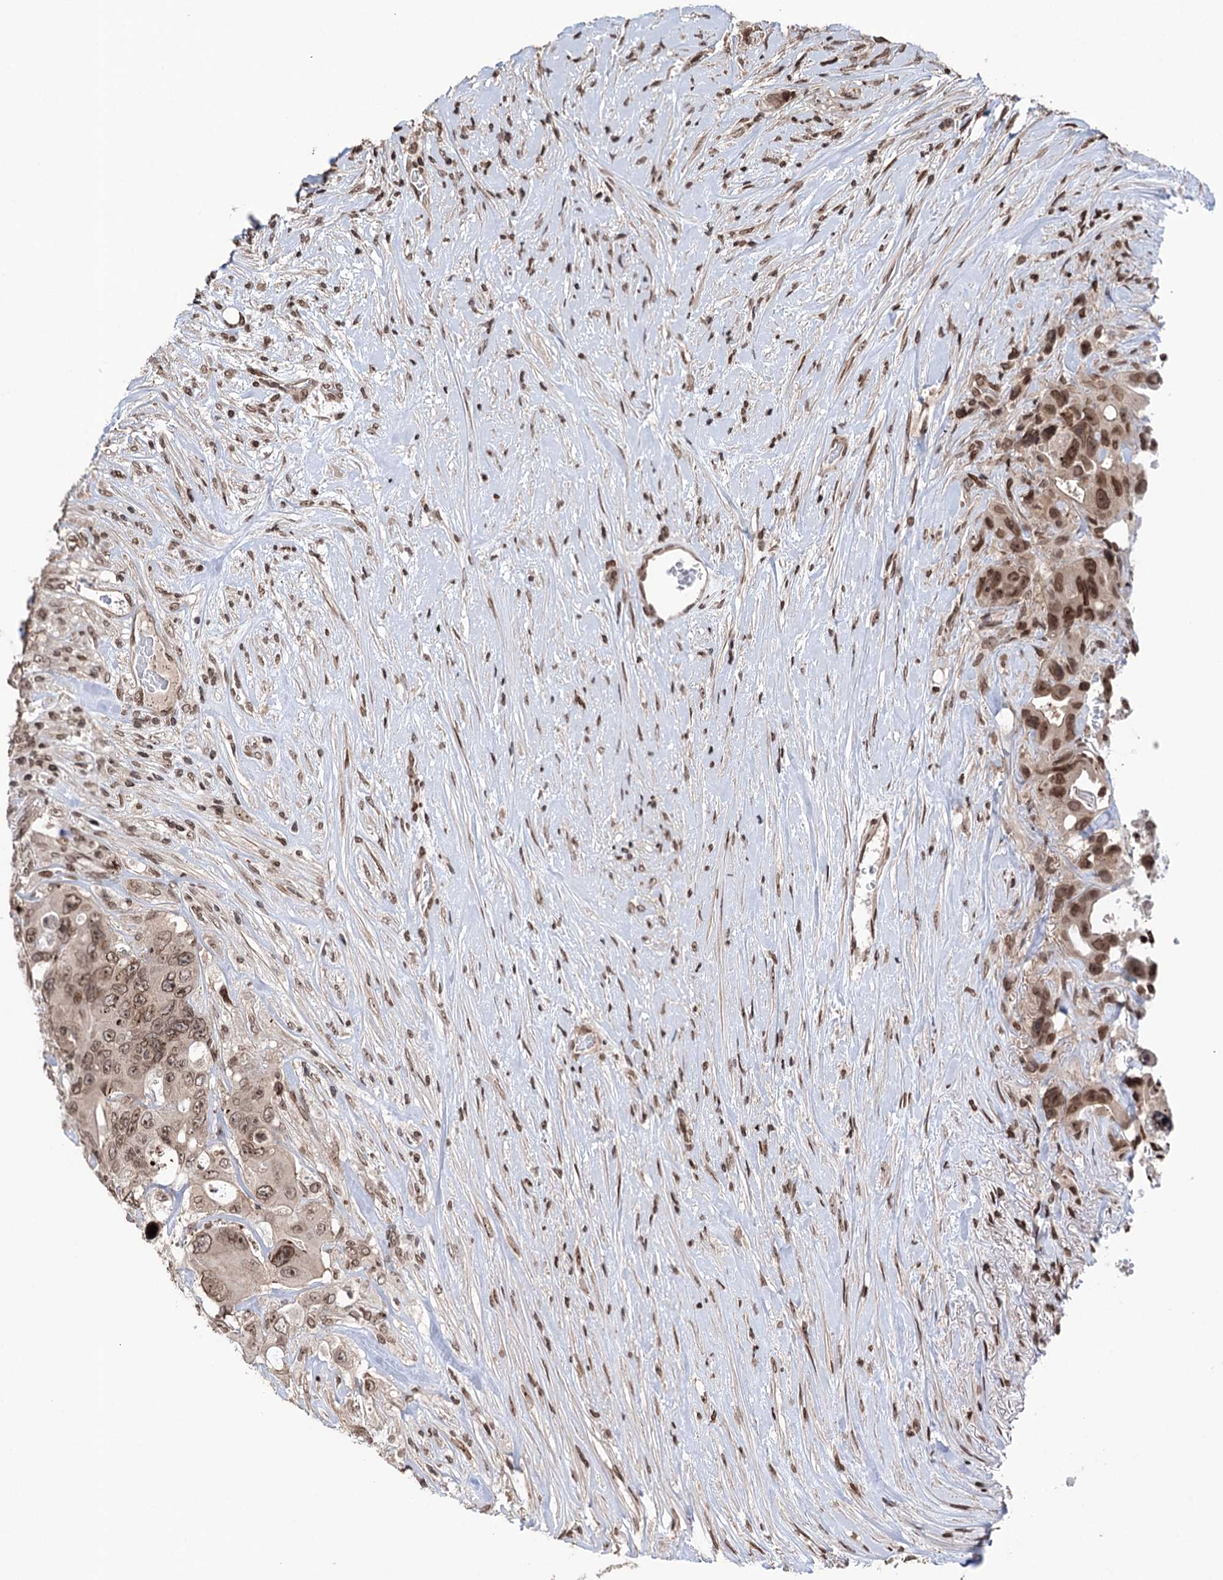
{"staining": {"intensity": "moderate", "quantity": ">75%", "location": "nuclear"}, "tissue": "colorectal cancer", "cell_type": "Tumor cells", "image_type": "cancer", "snomed": [{"axis": "morphology", "description": "Adenocarcinoma, NOS"}, {"axis": "topography", "description": "Colon"}], "caption": "Protein staining of colorectal cancer tissue shows moderate nuclear positivity in approximately >75% of tumor cells. (Stains: DAB (3,3'-diaminobenzidine) in brown, nuclei in blue, Microscopy: brightfield microscopy at high magnification).", "gene": "CCDC77", "patient": {"sex": "female", "age": 46}}